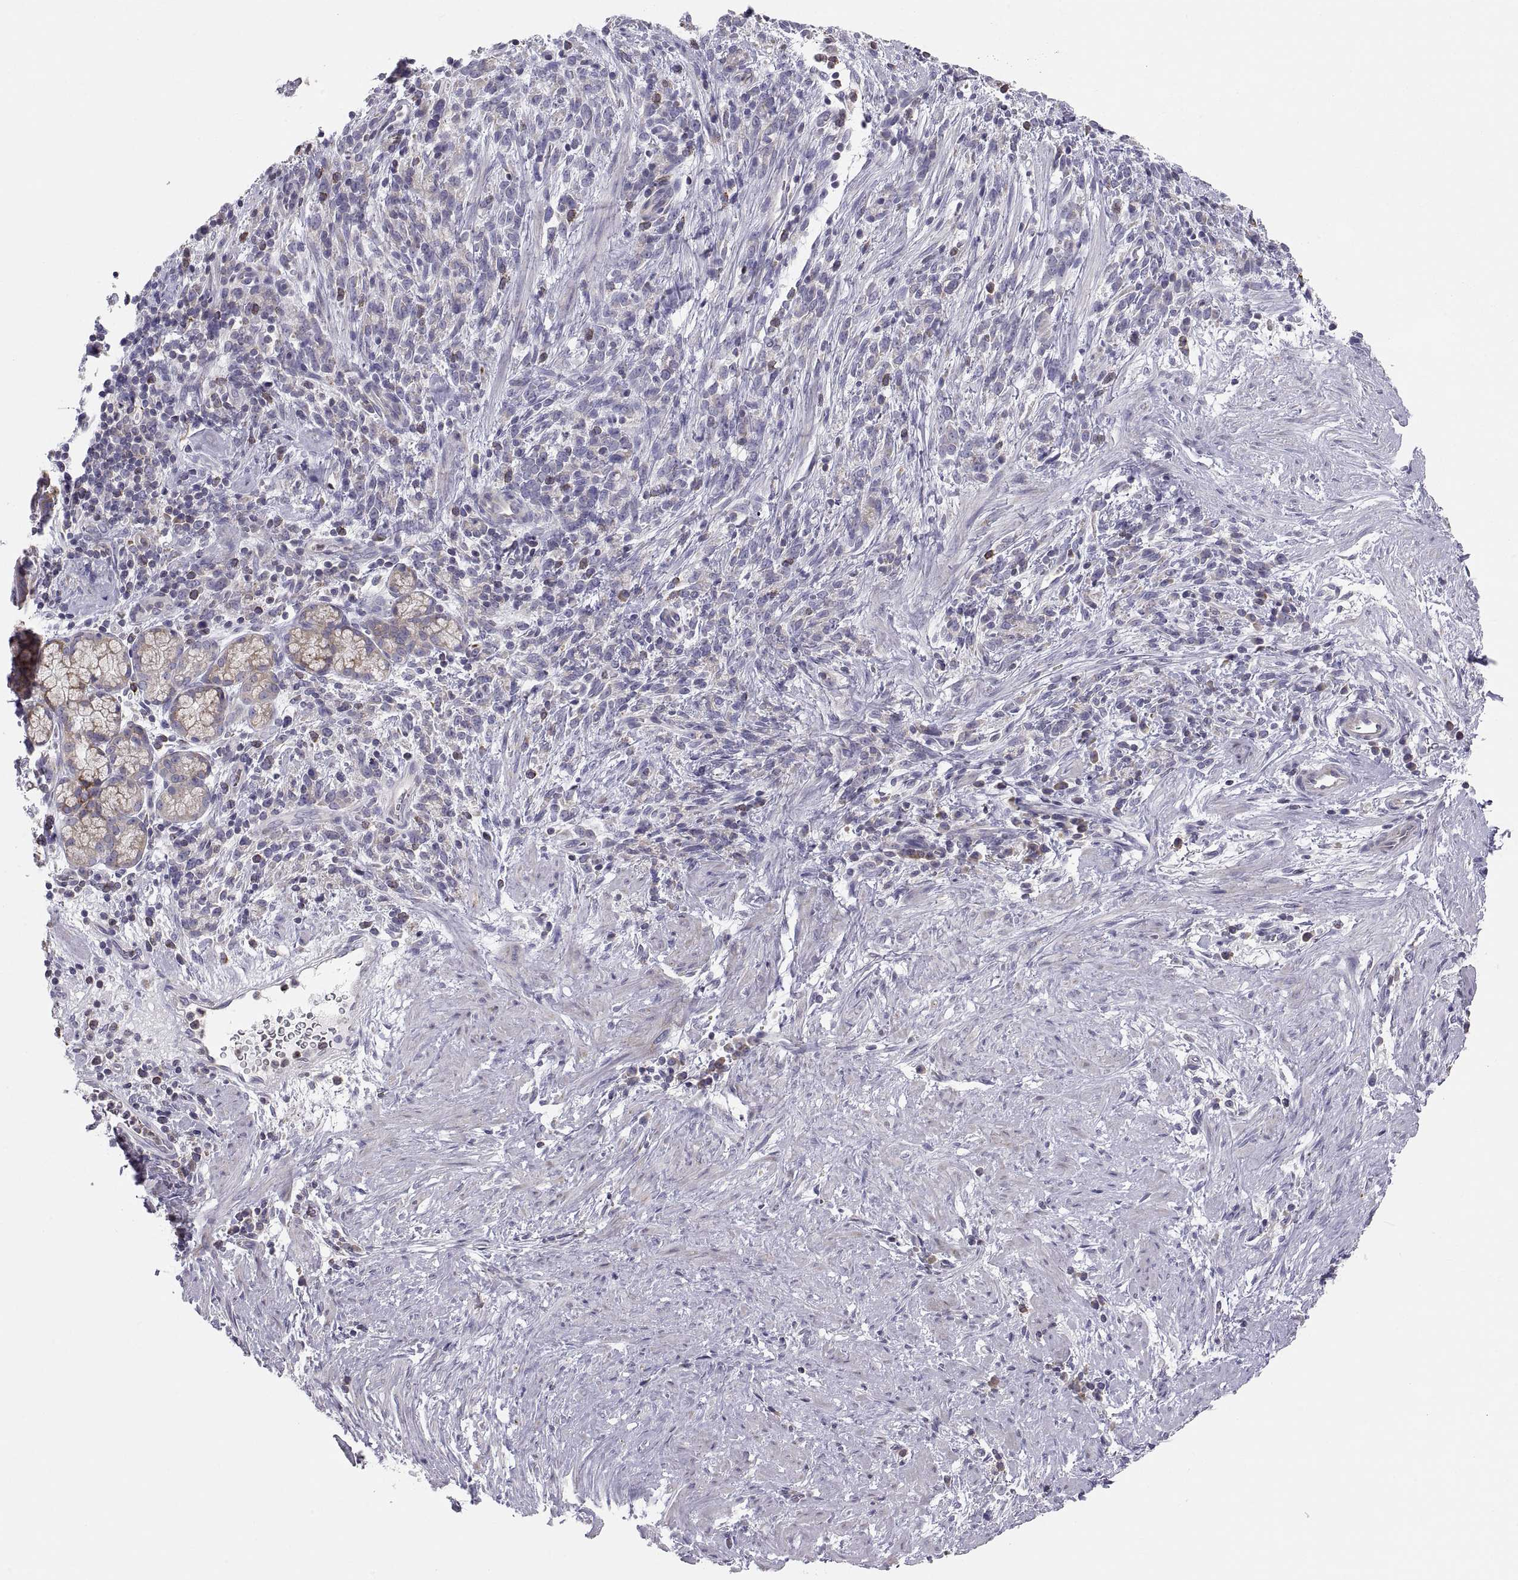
{"staining": {"intensity": "weak", "quantity": "<25%", "location": "cytoplasmic/membranous"}, "tissue": "stomach cancer", "cell_type": "Tumor cells", "image_type": "cancer", "snomed": [{"axis": "morphology", "description": "Adenocarcinoma, NOS"}, {"axis": "topography", "description": "Stomach"}], "caption": "High magnification brightfield microscopy of stomach adenocarcinoma stained with DAB (brown) and counterstained with hematoxylin (blue): tumor cells show no significant positivity.", "gene": "ERO1A", "patient": {"sex": "female", "age": 57}}